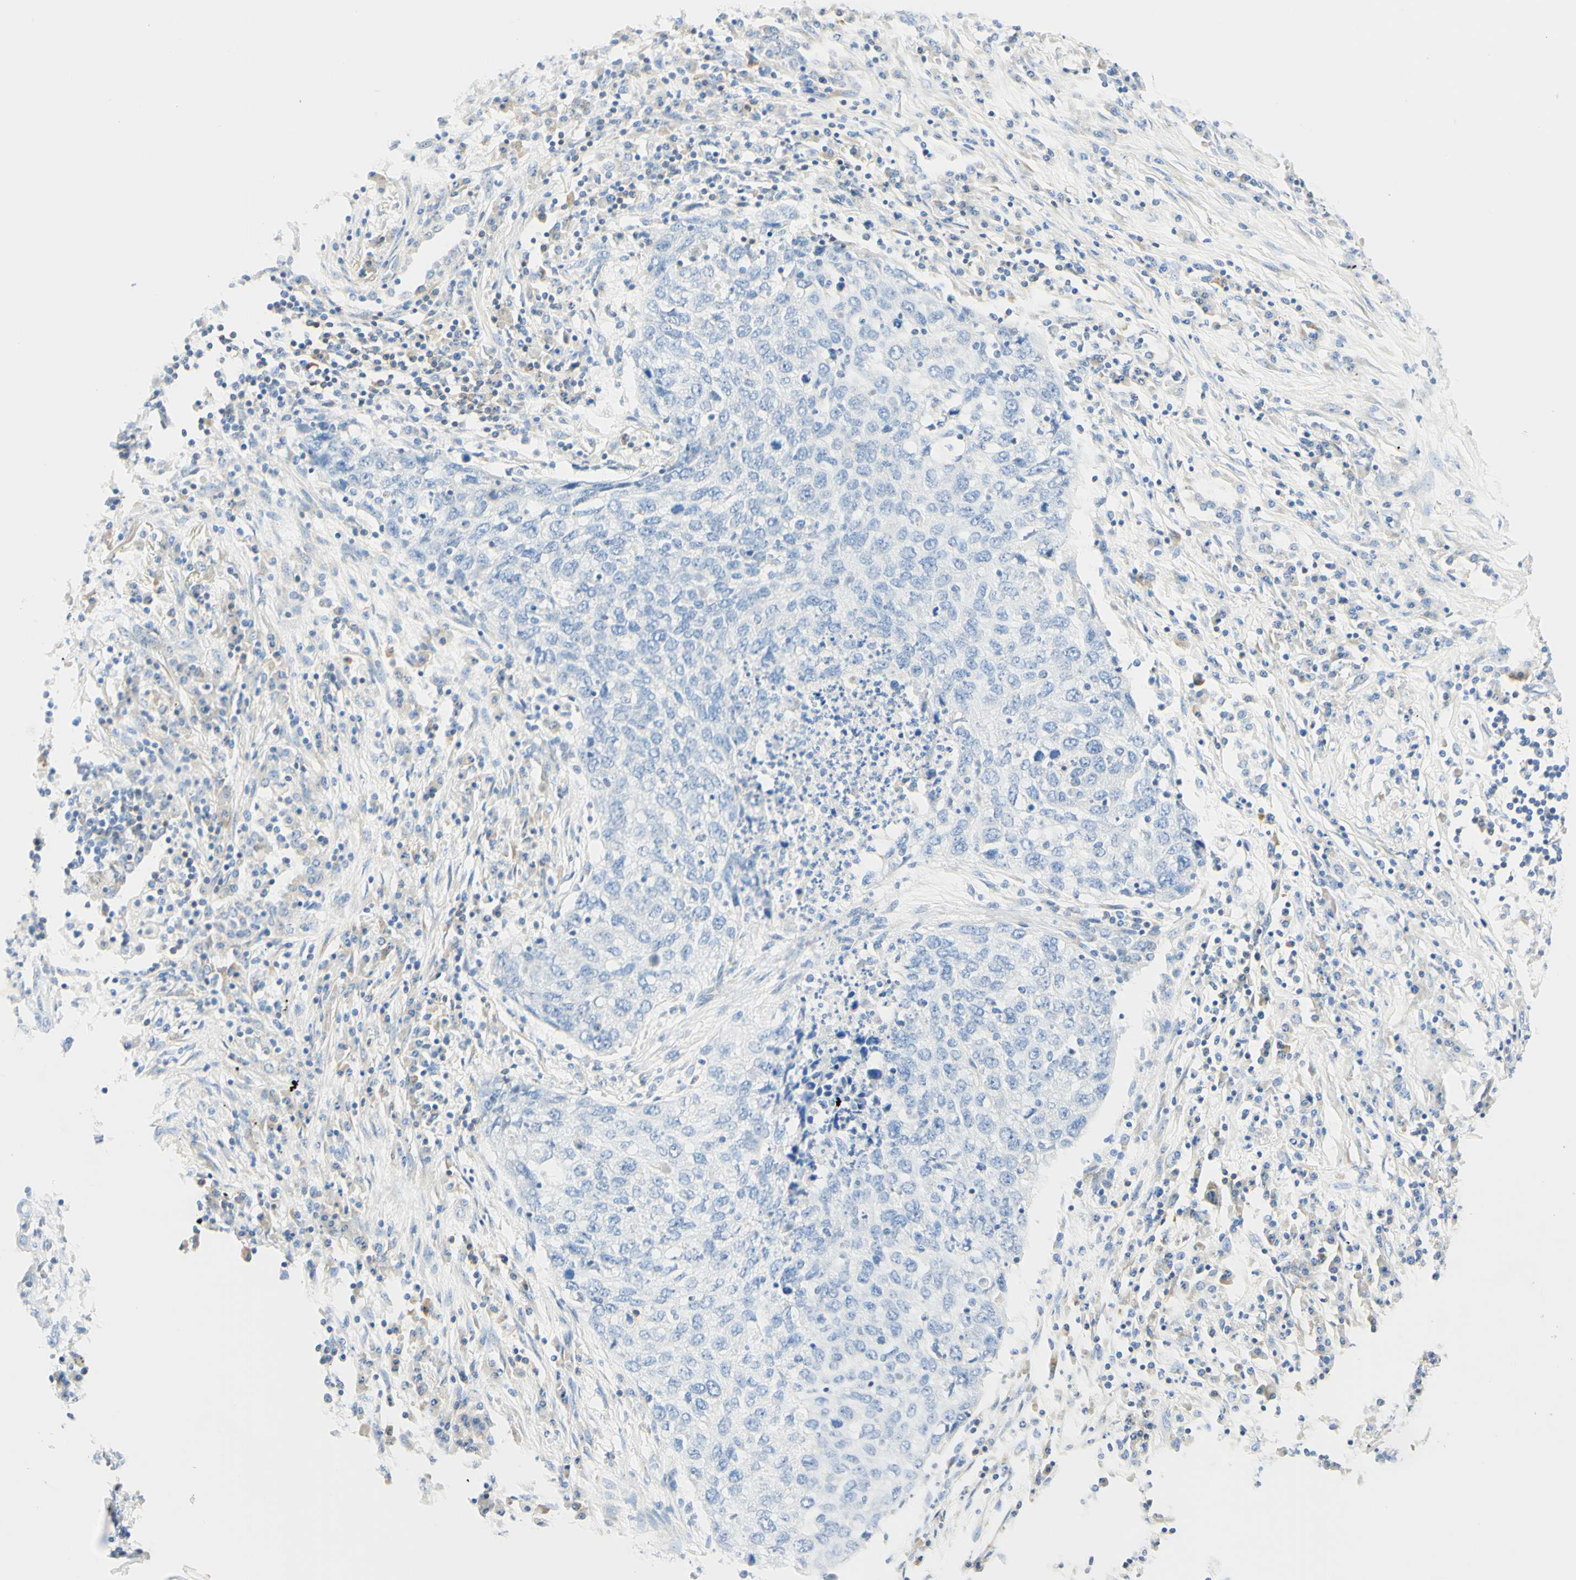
{"staining": {"intensity": "negative", "quantity": "none", "location": "none"}, "tissue": "lung cancer", "cell_type": "Tumor cells", "image_type": "cancer", "snomed": [{"axis": "morphology", "description": "Squamous cell carcinoma, NOS"}, {"axis": "topography", "description": "Lung"}], "caption": "Tumor cells show no significant protein positivity in lung cancer (squamous cell carcinoma).", "gene": "LAT", "patient": {"sex": "female", "age": 63}}